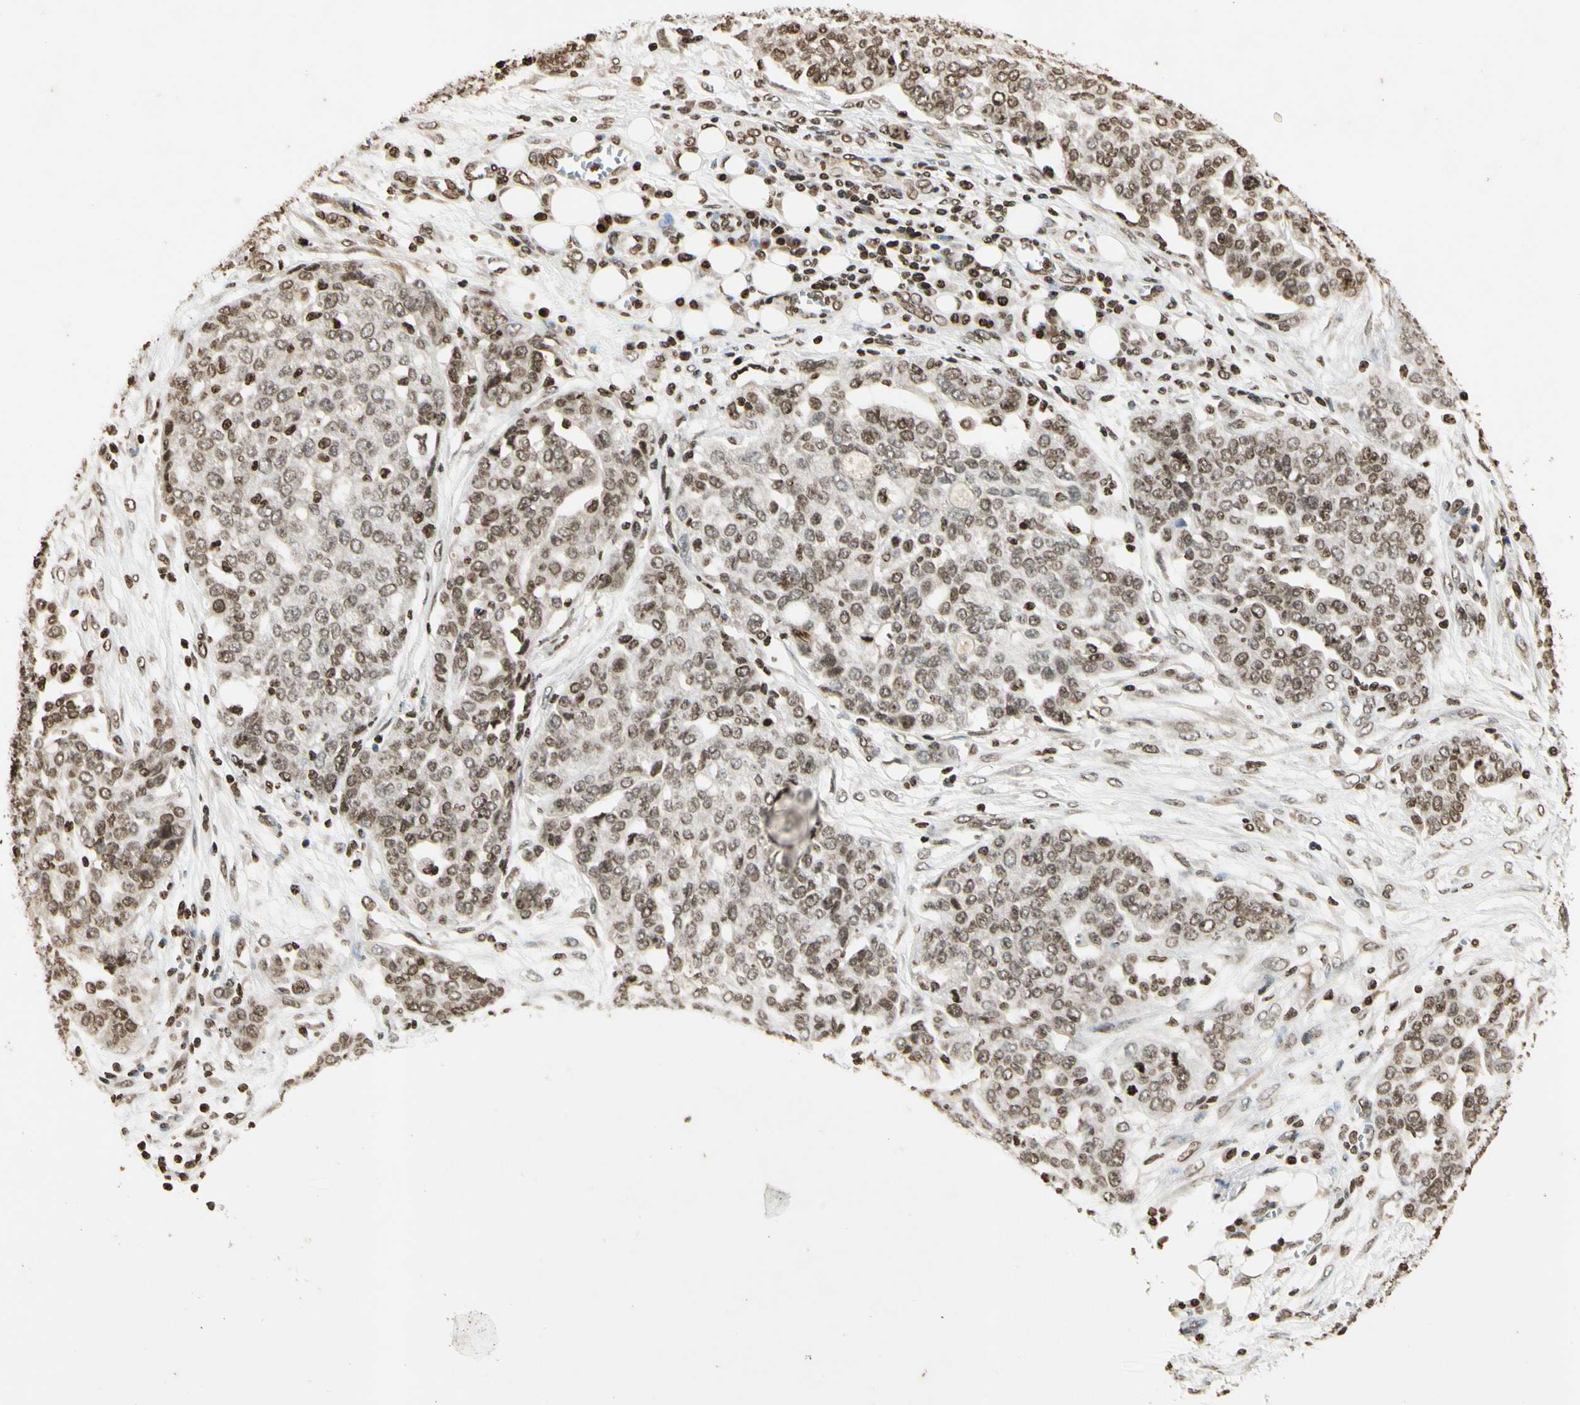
{"staining": {"intensity": "moderate", "quantity": "25%-75%", "location": "nuclear"}, "tissue": "ovarian cancer", "cell_type": "Tumor cells", "image_type": "cancer", "snomed": [{"axis": "morphology", "description": "Cystadenocarcinoma, serous, NOS"}, {"axis": "topography", "description": "Soft tissue"}, {"axis": "topography", "description": "Ovary"}], "caption": "Immunohistochemical staining of ovarian cancer displays medium levels of moderate nuclear positivity in approximately 25%-75% of tumor cells. Nuclei are stained in blue.", "gene": "RORA", "patient": {"sex": "female", "age": 57}}